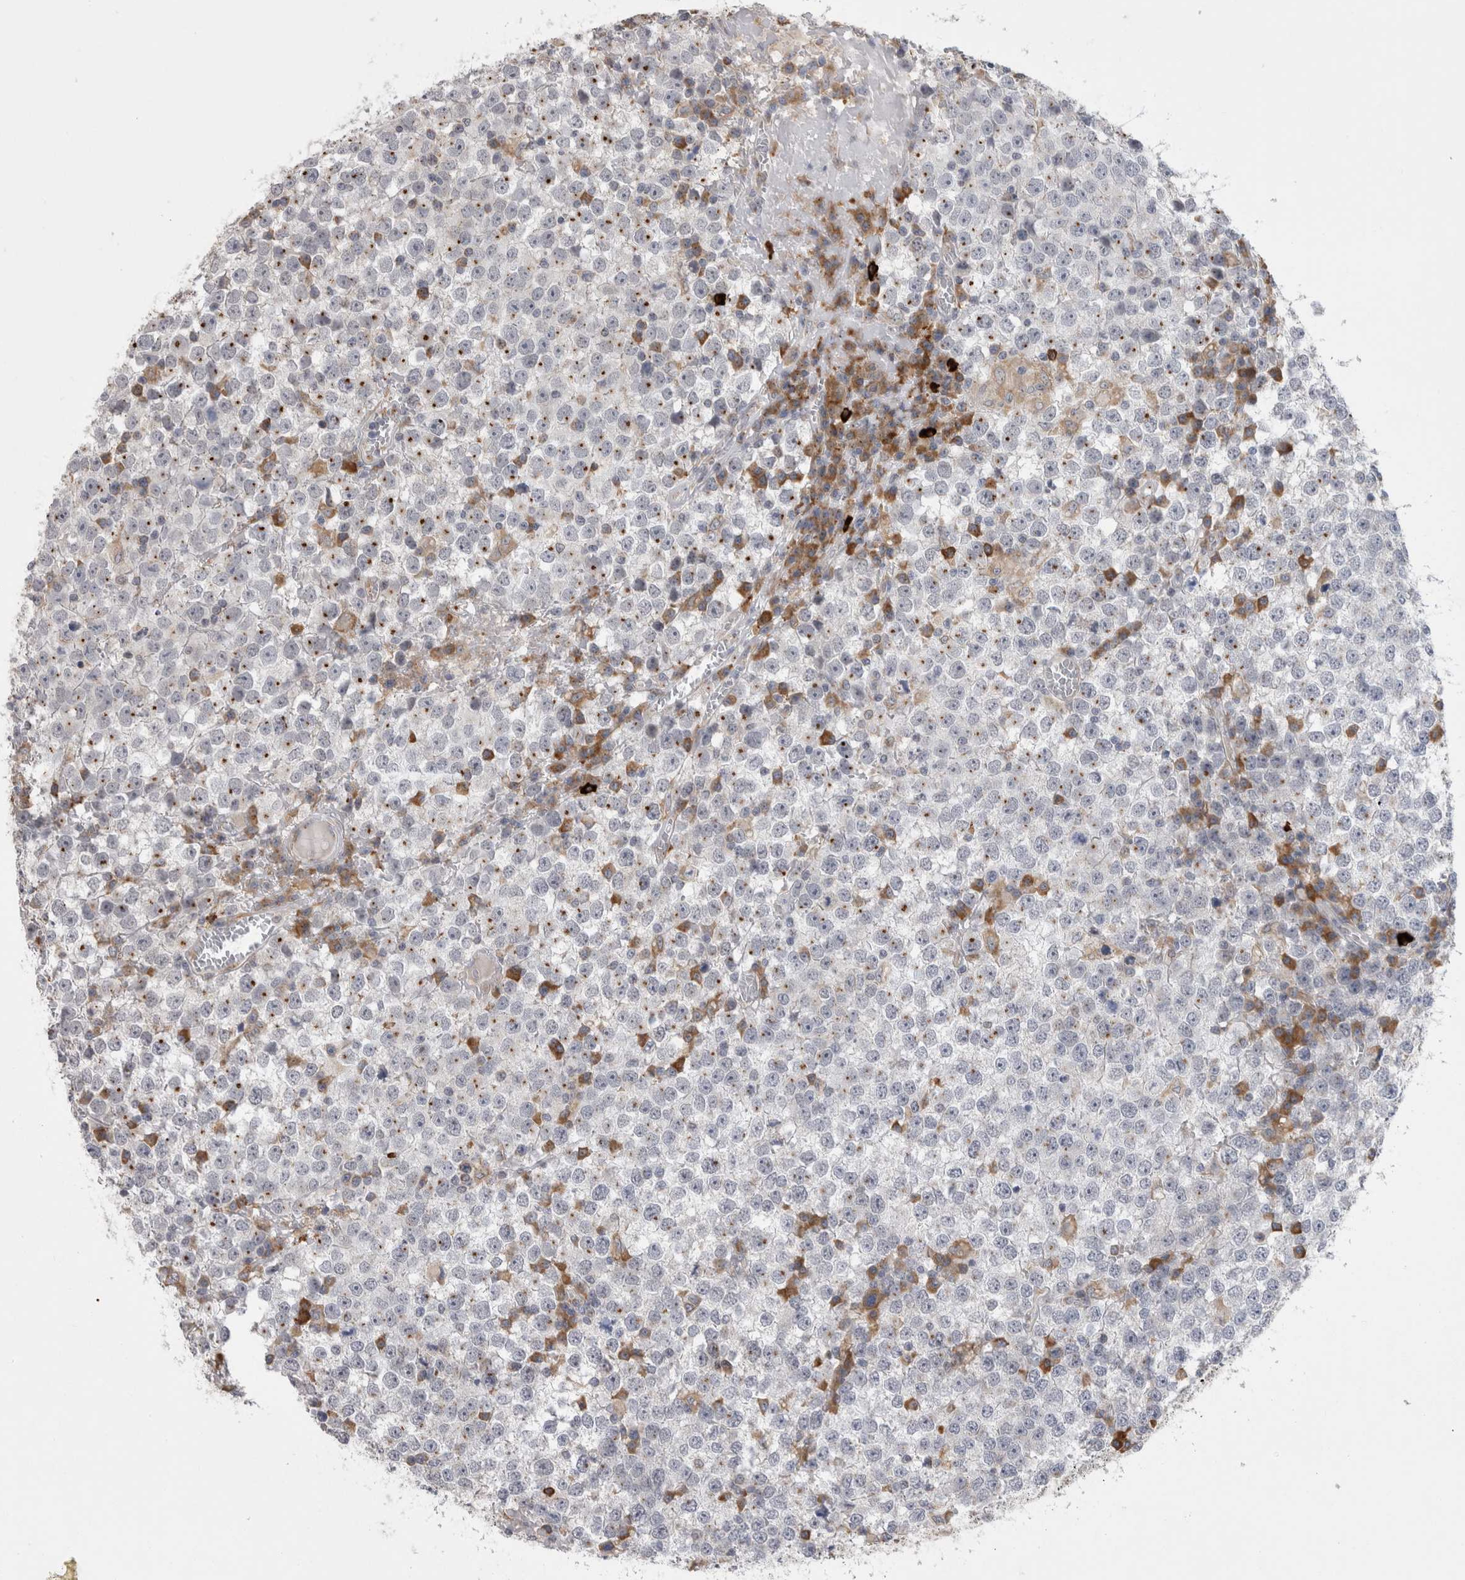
{"staining": {"intensity": "moderate", "quantity": "25%-75%", "location": "cytoplasmic/membranous"}, "tissue": "testis cancer", "cell_type": "Tumor cells", "image_type": "cancer", "snomed": [{"axis": "morphology", "description": "Seminoma, NOS"}, {"axis": "topography", "description": "Testis"}], "caption": "A histopathology image showing moderate cytoplasmic/membranous staining in about 25%-75% of tumor cells in testis seminoma, as visualized by brown immunohistochemical staining.", "gene": "ZNF341", "patient": {"sex": "male", "age": 65}}